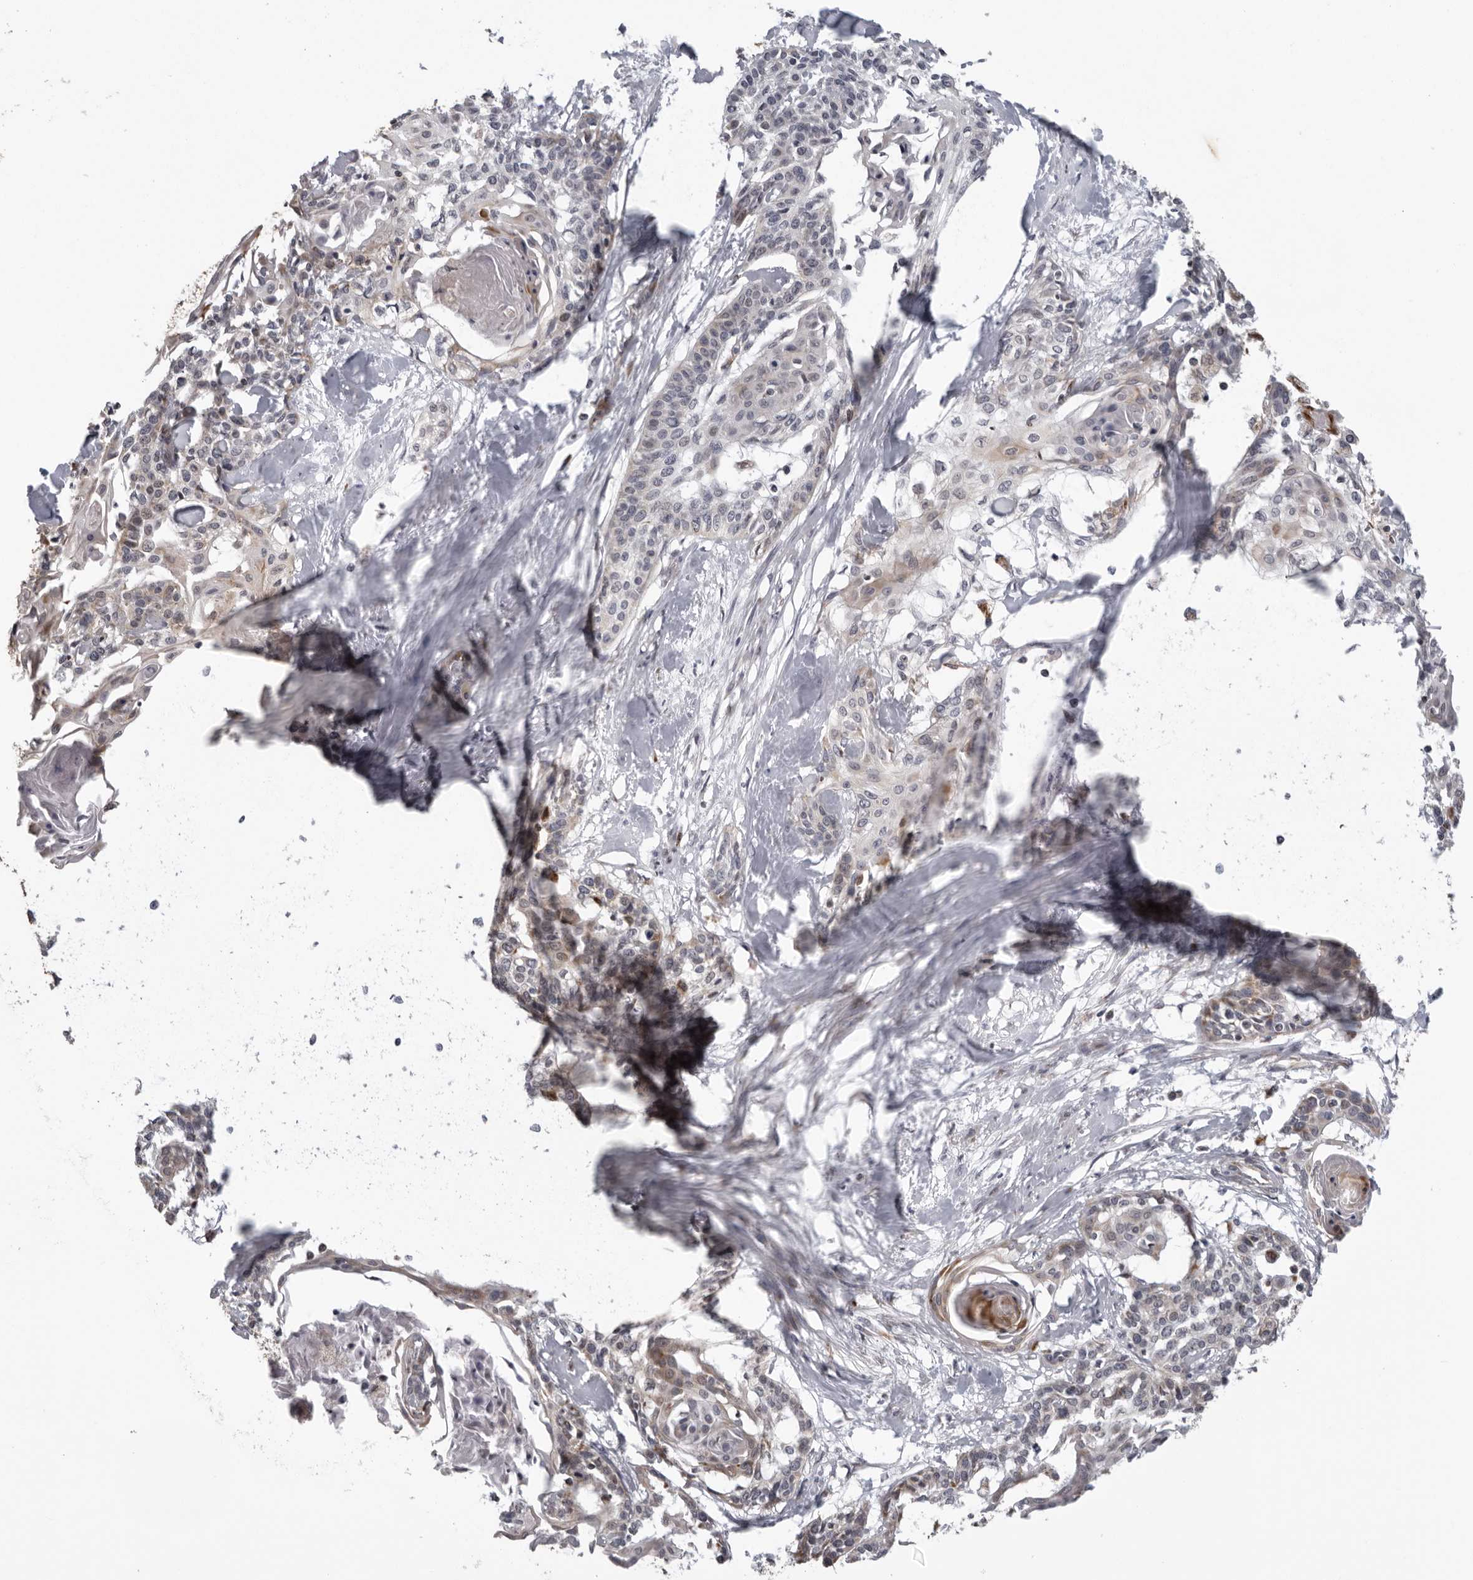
{"staining": {"intensity": "weak", "quantity": "25%-75%", "location": "cytoplasmic/membranous"}, "tissue": "cervical cancer", "cell_type": "Tumor cells", "image_type": "cancer", "snomed": [{"axis": "morphology", "description": "Squamous cell carcinoma, NOS"}, {"axis": "topography", "description": "Cervix"}], "caption": "Cervical cancer (squamous cell carcinoma) stained with immunohistochemistry (IHC) reveals weak cytoplasmic/membranous positivity in approximately 25%-75% of tumor cells.", "gene": "CPT2", "patient": {"sex": "female", "age": 57}}